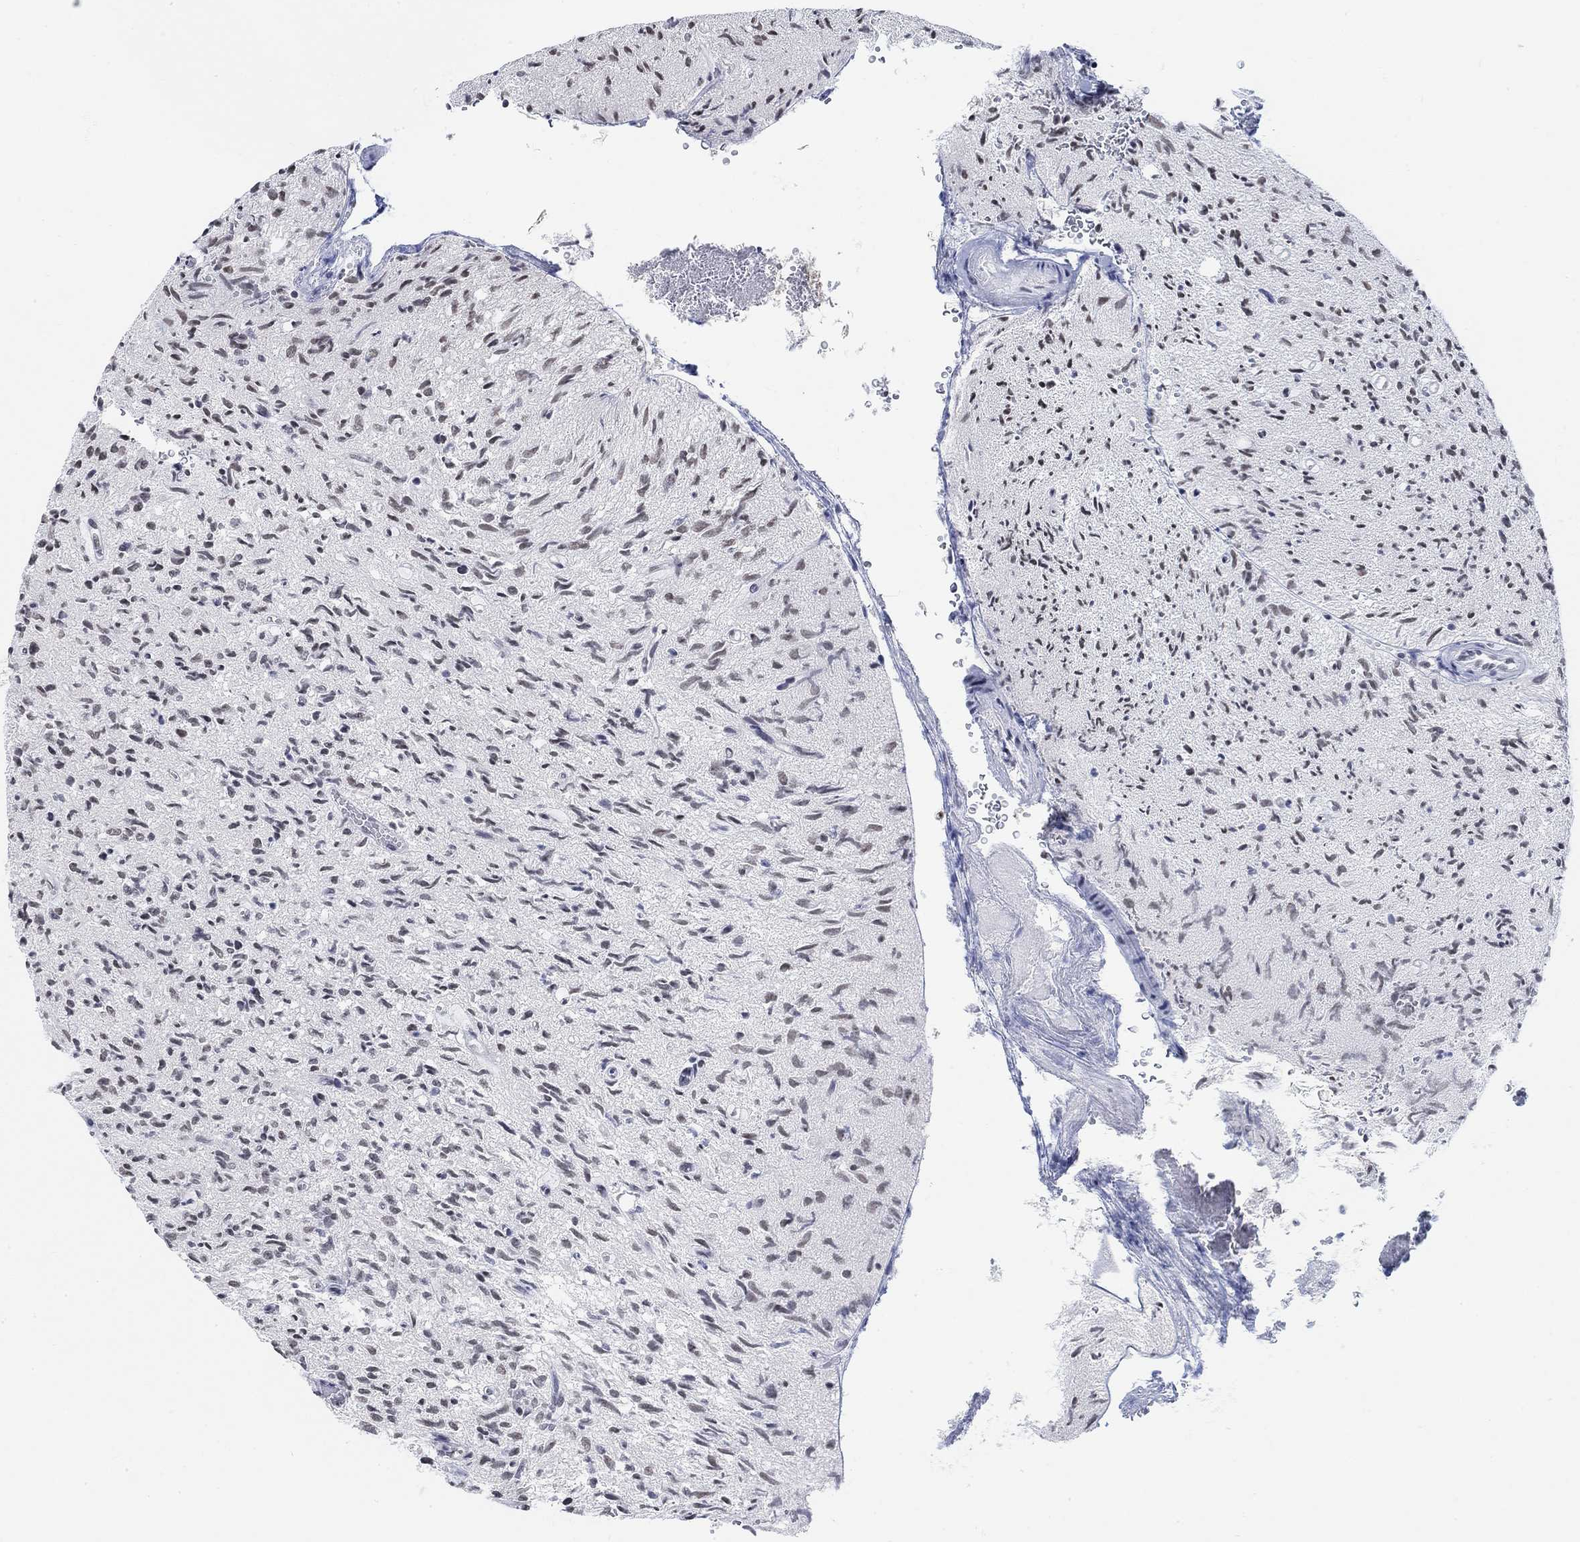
{"staining": {"intensity": "negative", "quantity": "none", "location": "none"}, "tissue": "glioma", "cell_type": "Tumor cells", "image_type": "cancer", "snomed": [{"axis": "morphology", "description": "Glioma, malignant, High grade"}, {"axis": "topography", "description": "Brain"}], "caption": "Immunohistochemical staining of human high-grade glioma (malignant) displays no significant expression in tumor cells.", "gene": "PURG", "patient": {"sex": "male", "age": 64}}